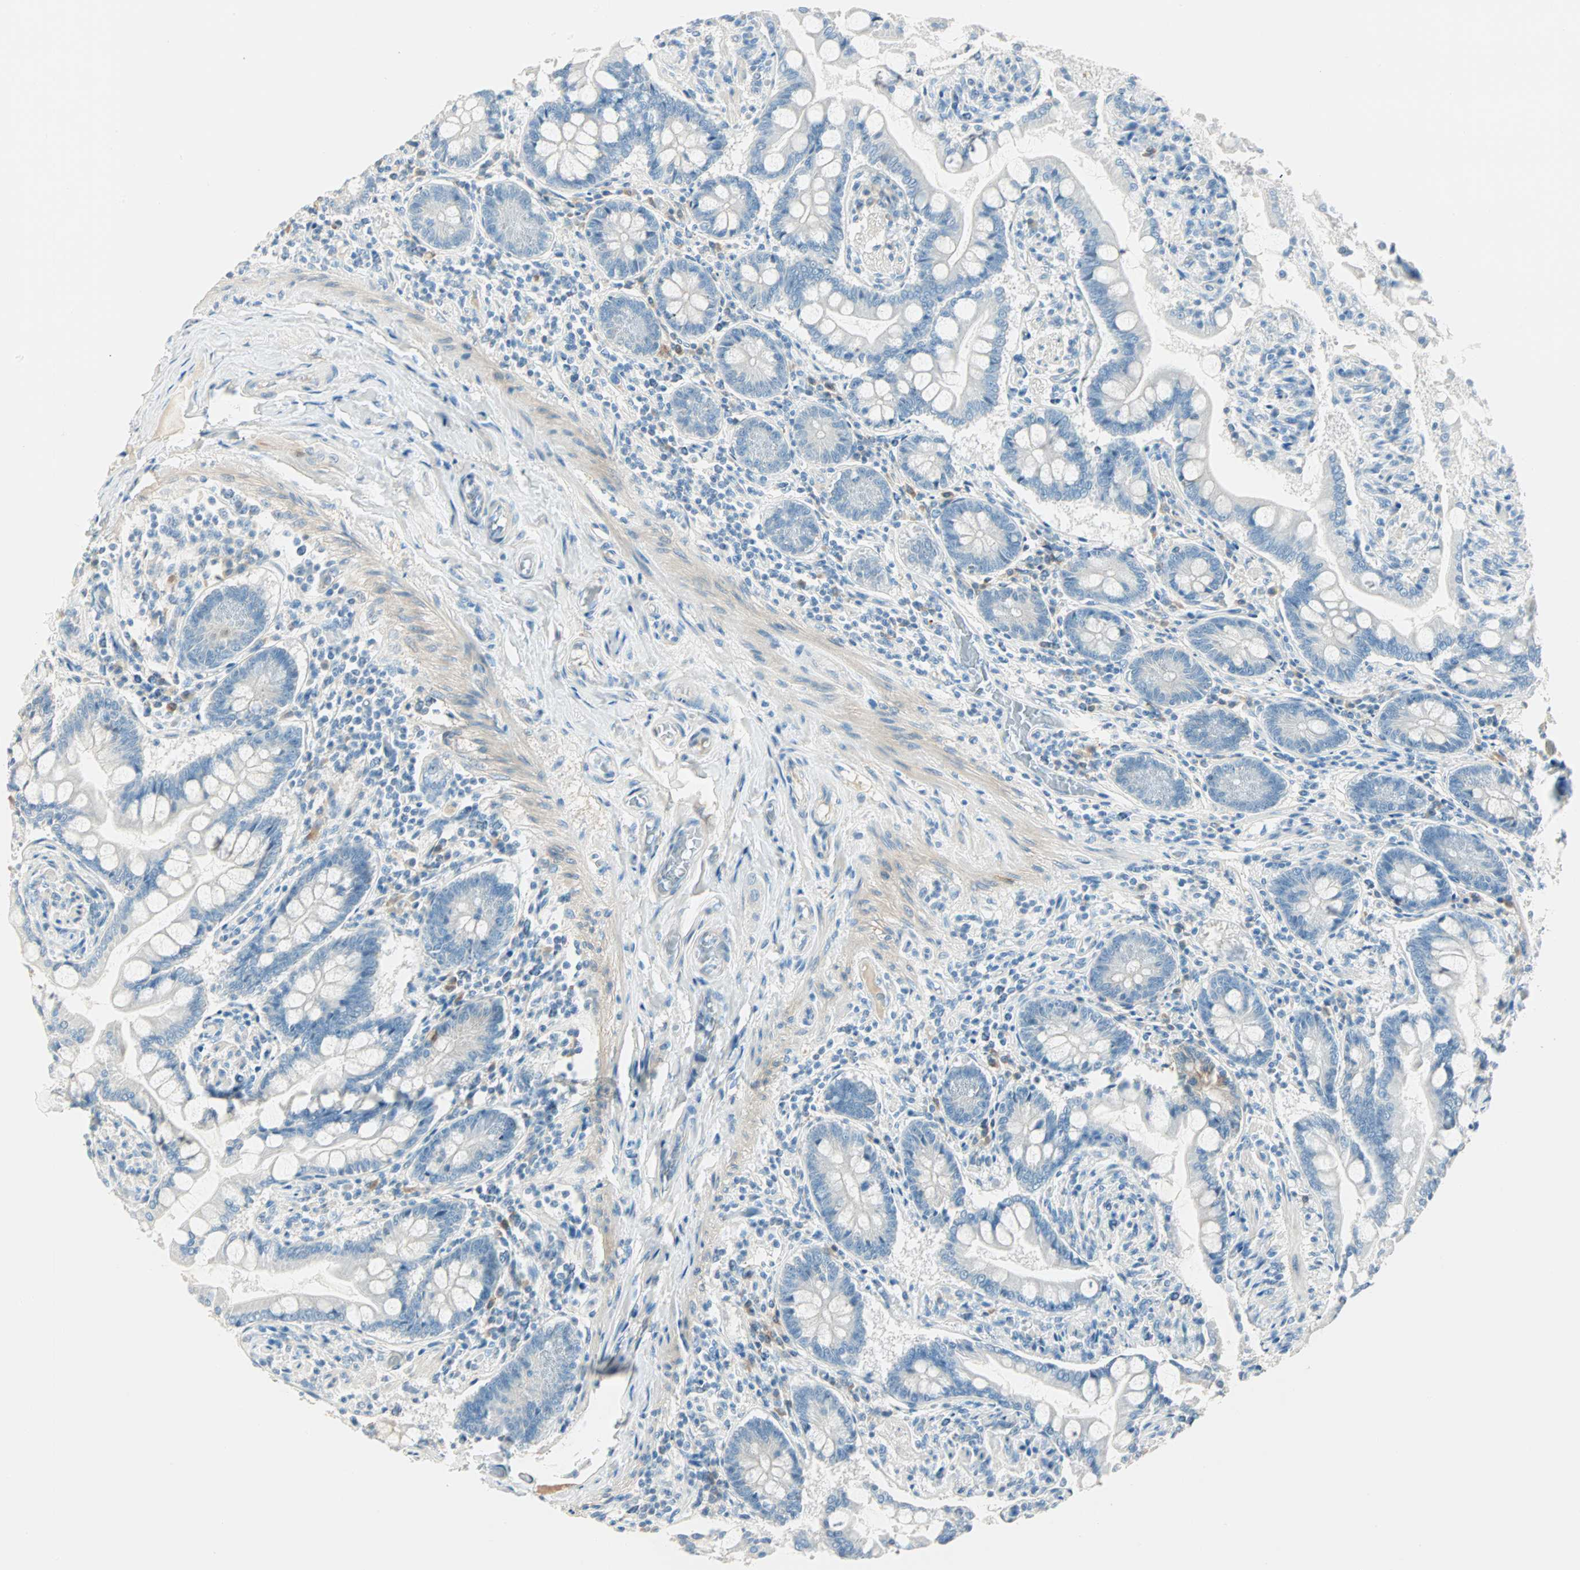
{"staining": {"intensity": "negative", "quantity": "none", "location": "none"}, "tissue": "small intestine", "cell_type": "Glandular cells", "image_type": "normal", "snomed": [{"axis": "morphology", "description": "Normal tissue, NOS"}, {"axis": "topography", "description": "Small intestine"}], "caption": "Glandular cells are negative for protein expression in unremarkable human small intestine.", "gene": "ATF6", "patient": {"sex": "male", "age": 41}}